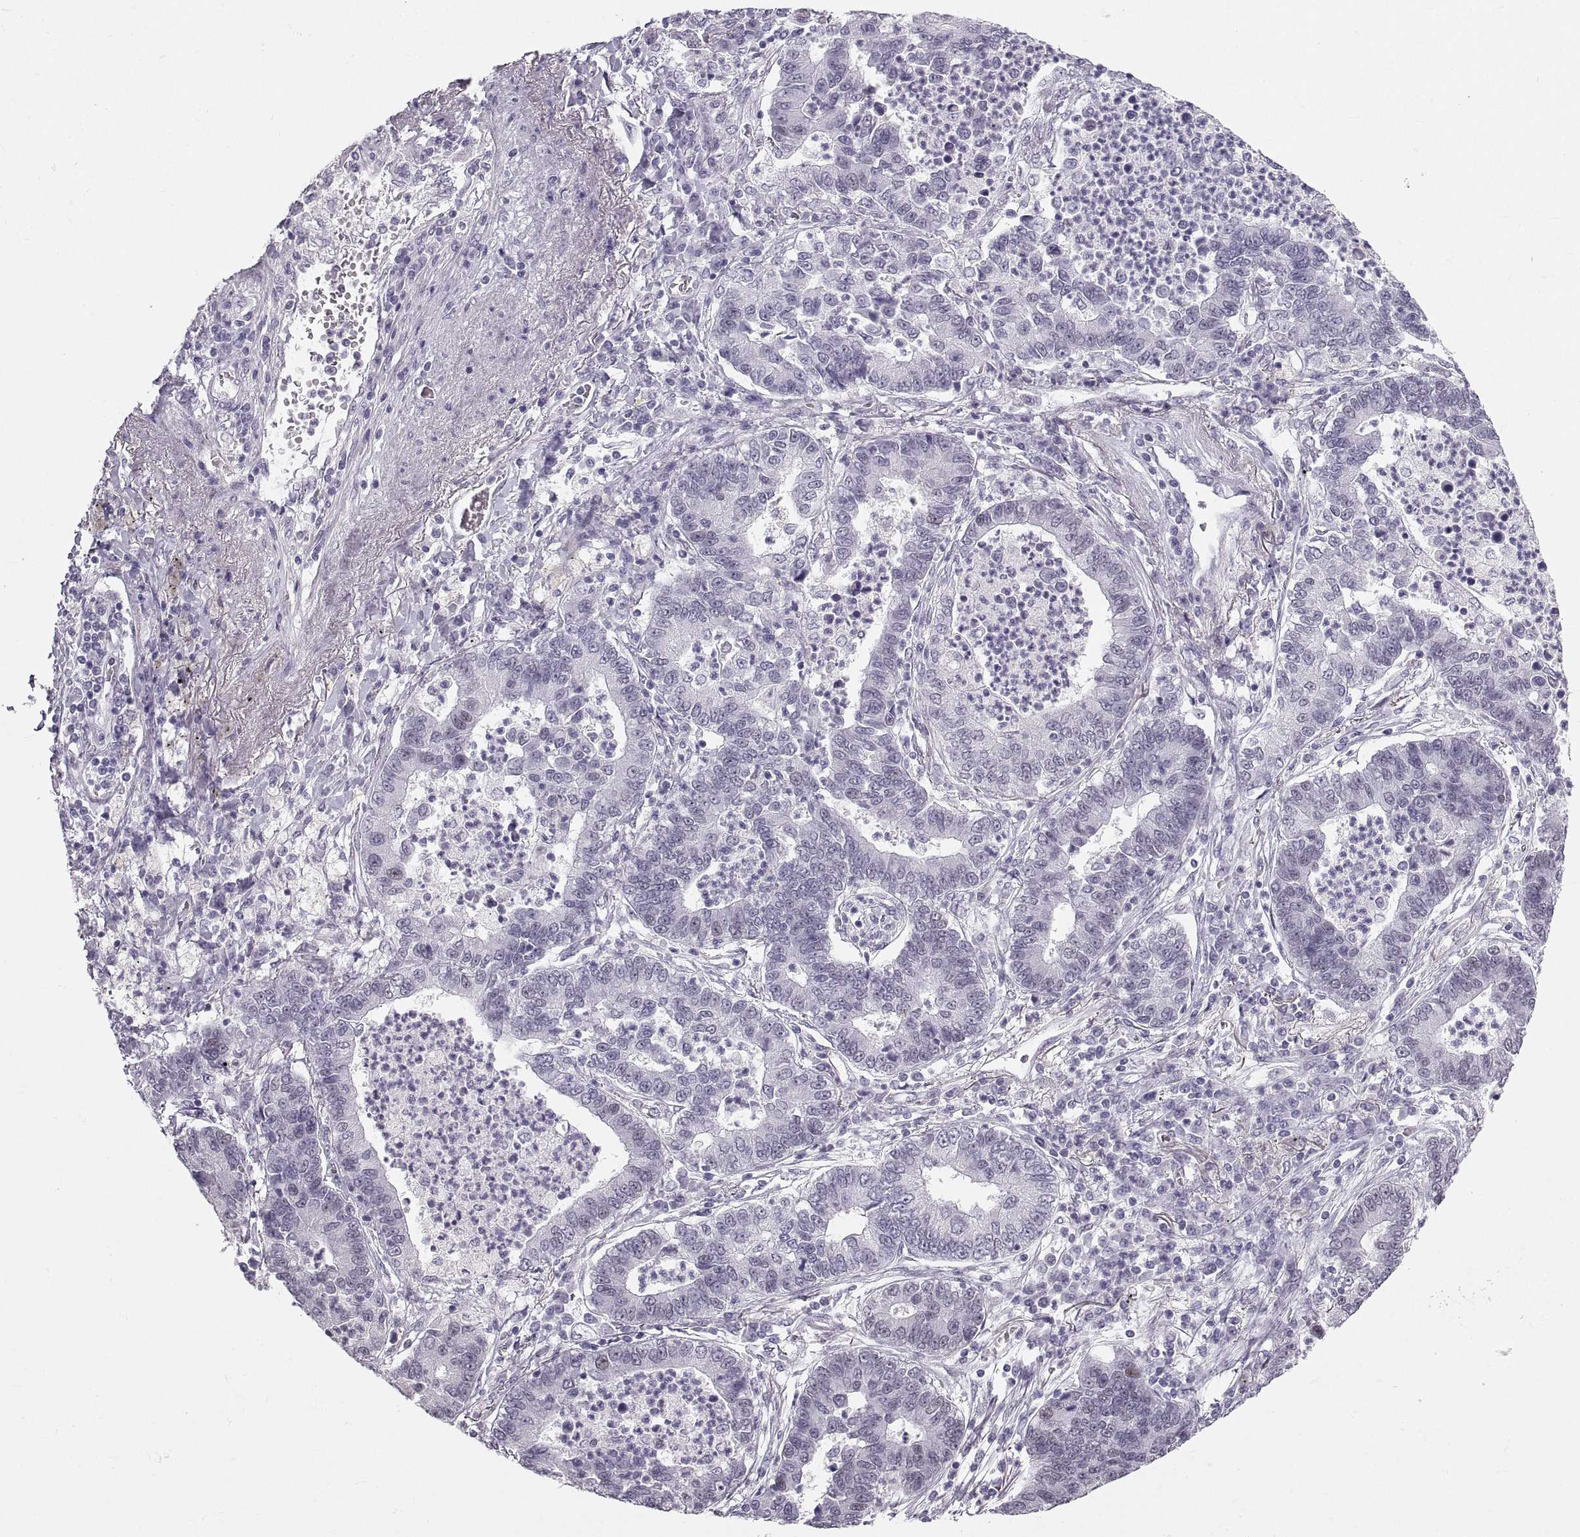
{"staining": {"intensity": "negative", "quantity": "none", "location": "none"}, "tissue": "lung cancer", "cell_type": "Tumor cells", "image_type": "cancer", "snomed": [{"axis": "morphology", "description": "Adenocarcinoma, NOS"}, {"axis": "topography", "description": "Lung"}], "caption": "Tumor cells show no significant positivity in adenocarcinoma (lung).", "gene": "NANOS3", "patient": {"sex": "female", "age": 57}}